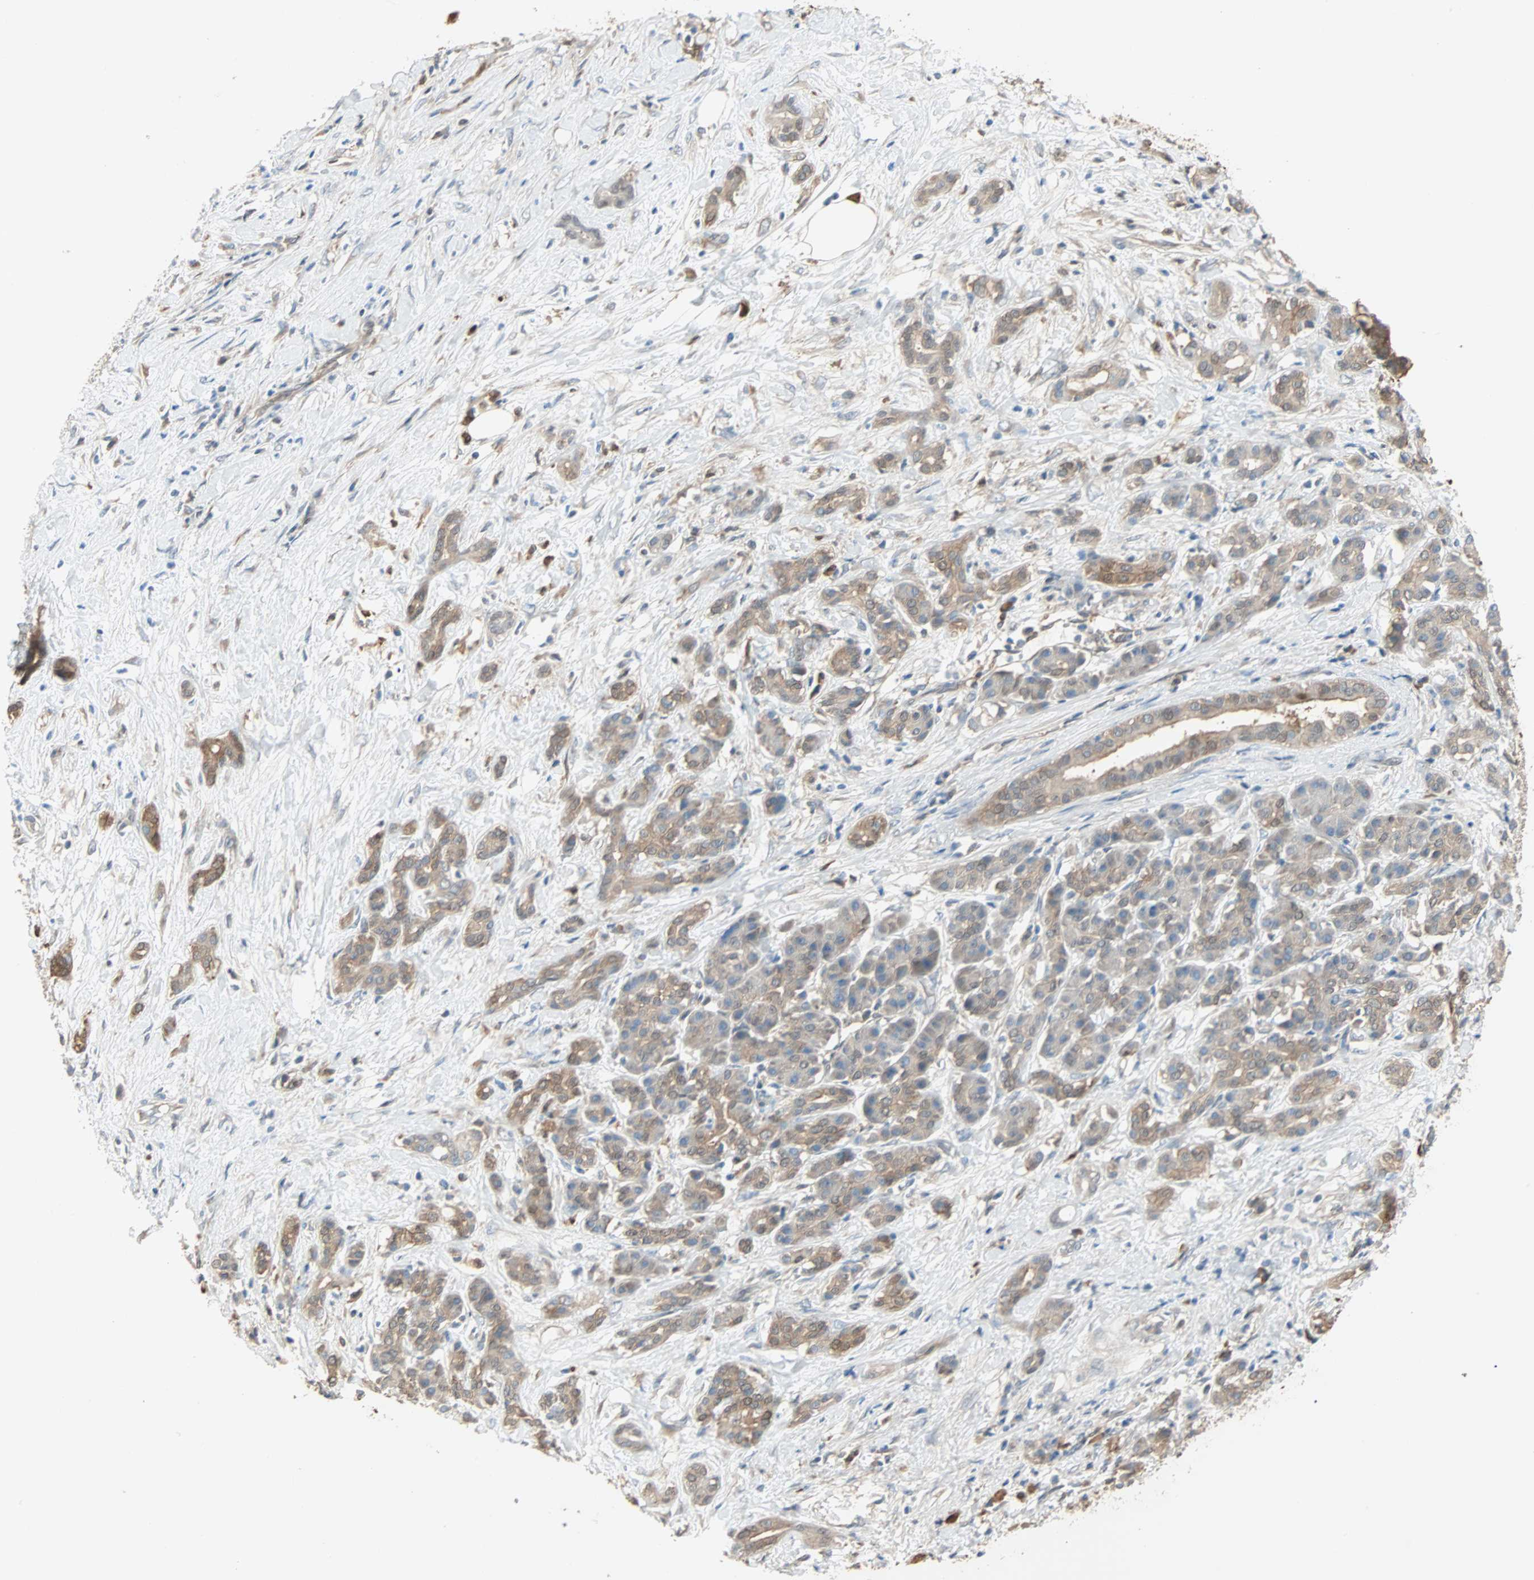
{"staining": {"intensity": "moderate", "quantity": ">75%", "location": "cytoplasmic/membranous"}, "tissue": "pancreatic cancer", "cell_type": "Tumor cells", "image_type": "cancer", "snomed": [{"axis": "morphology", "description": "Adenocarcinoma, NOS"}, {"axis": "topography", "description": "Pancreas"}], "caption": "Immunohistochemistry staining of pancreatic cancer, which shows medium levels of moderate cytoplasmic/membranous staining in about >75% of tumor cells indicating moderate cytoplasmic/membranous protein staining. The staining was performed using DAB (brown) for protein detection and nuclei were counterstained in hematoxylin (blue).", "gene": "PRDX1", "patient": {"sex": "male", "age": 41}}